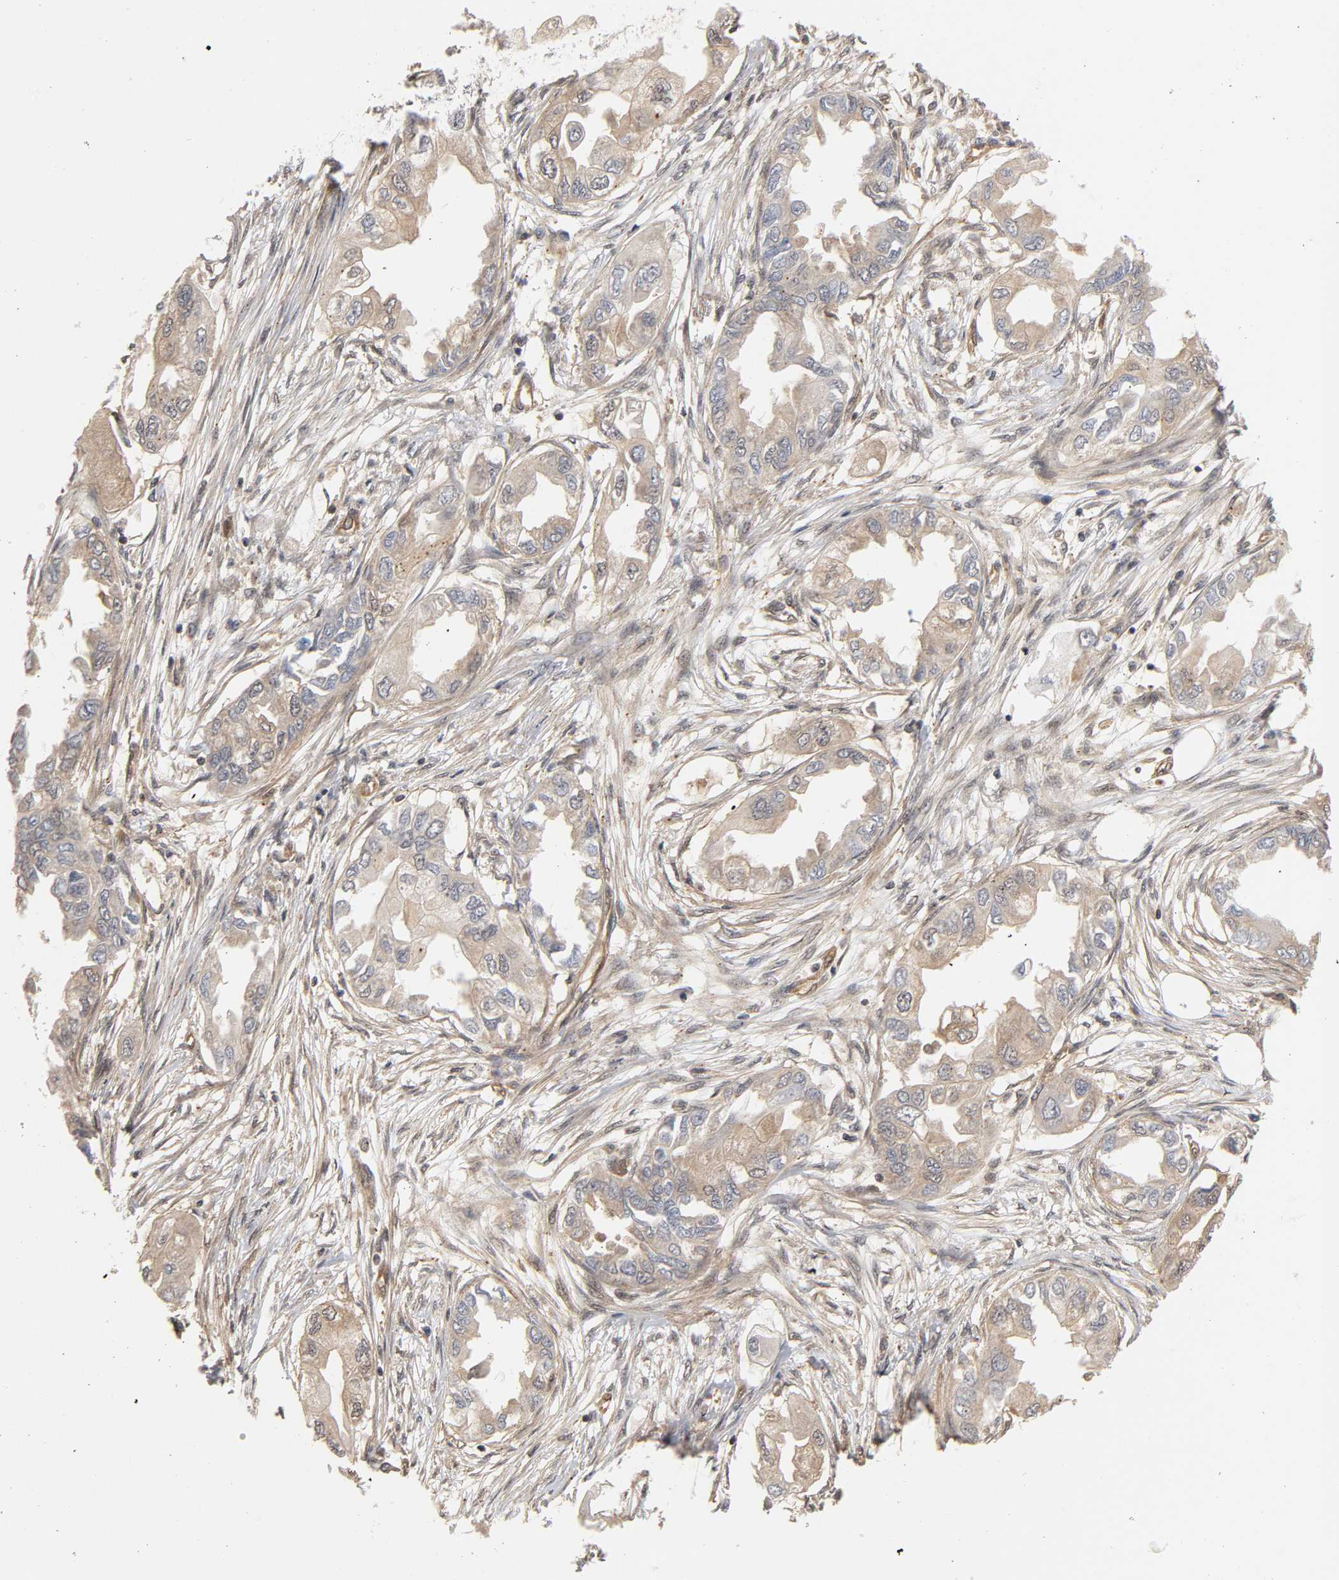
{"staining": {"intensity": "weak", "quantity": ">75%", "location": "cytoplasmic/membranous"}, "tissue": "endometrial cancer", "cell_type": "Tumor cells", "image_type": "cancer", "snomed": [{"axis": "morphology", "description": "Adenocarcinoma, NOS"}, {"axis": "topography", "description": "Endometrium"}], "caption": "Human endometrial cancer stained with a protein marker demonstrates weak staining in tumor cells.", "gene": "CDC37", "patient": {"sex": "female", "age": 67}}